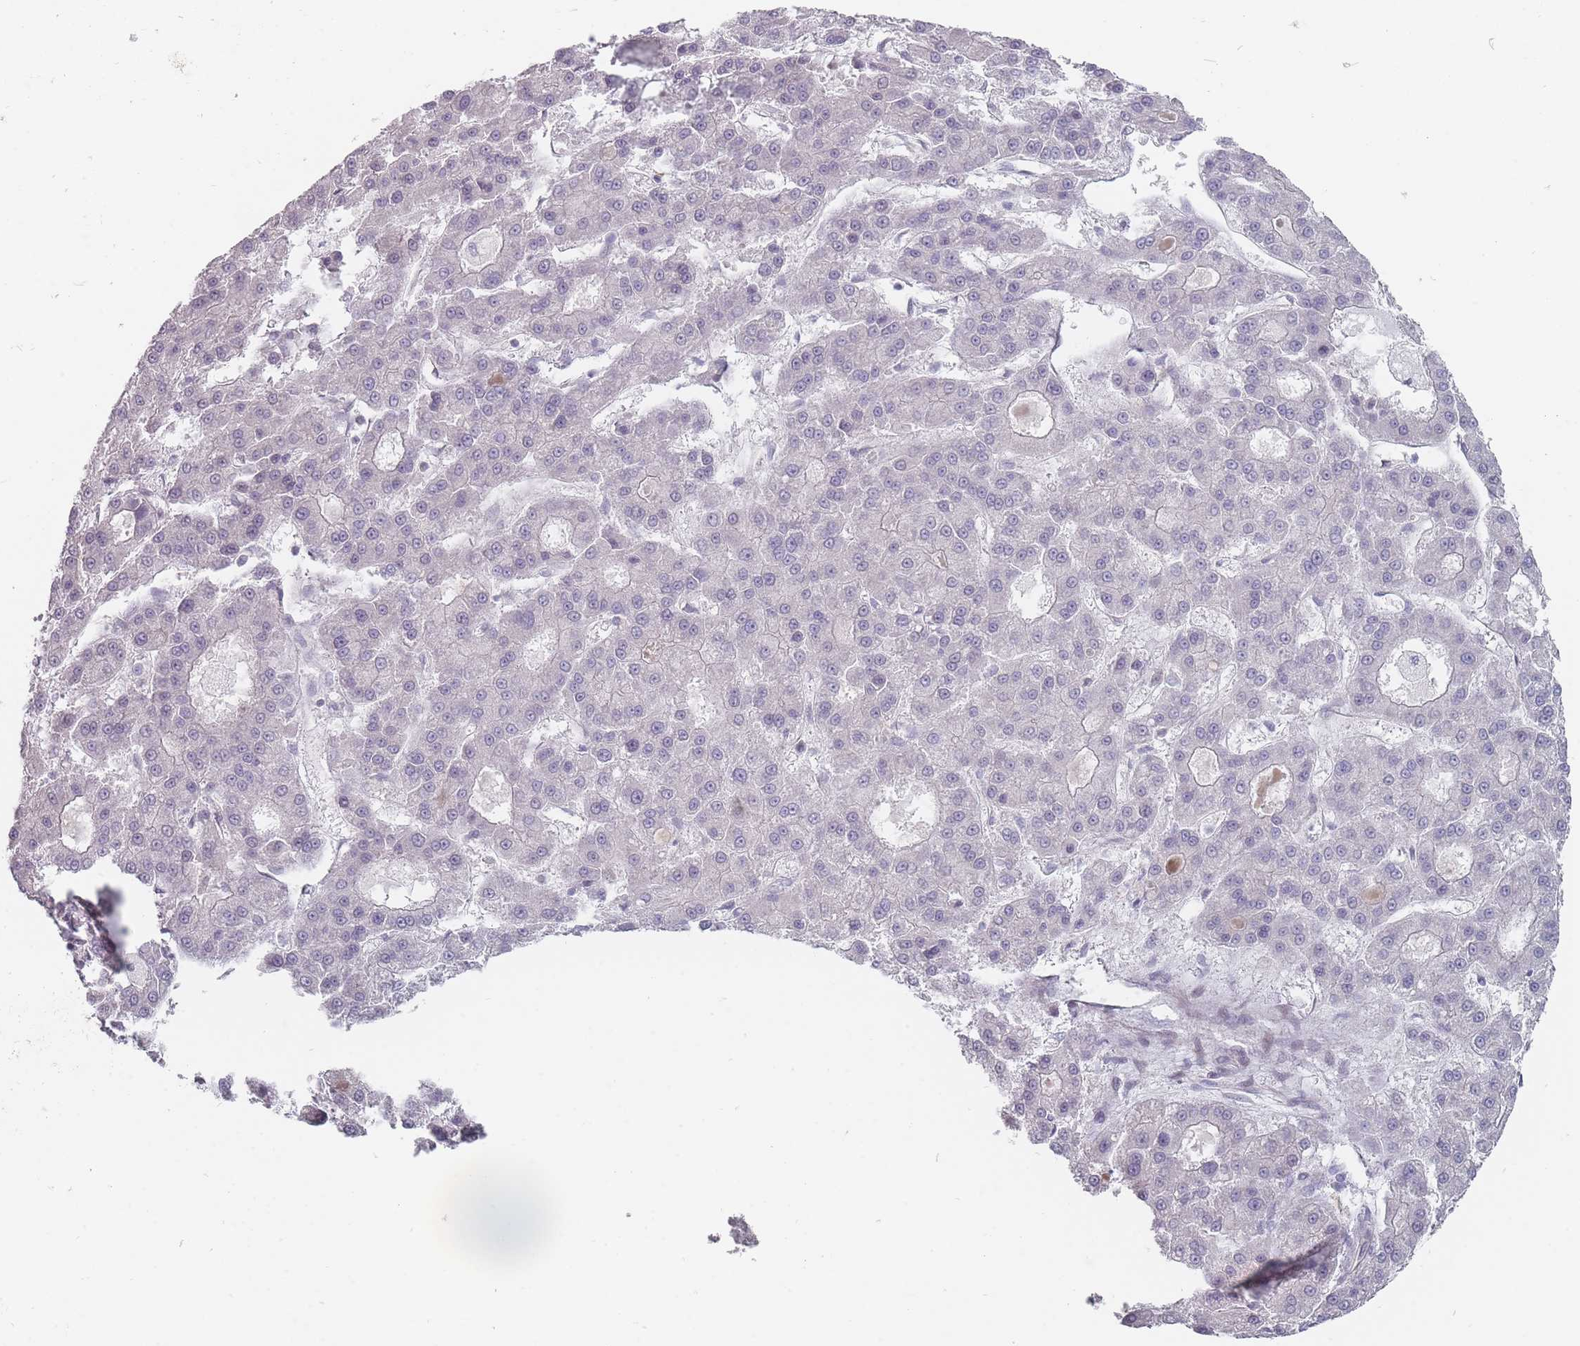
{"staining": {"intensity": "negative", "quantity": "none", "location": "none"}, "tissue": "liver cancer", "cell_type": "Tumor cells", "image_type": "cancer", "snomed": [{"axis": "morphology", "description": "Carcinoma, Hepatocellular, NOS"}, {"axis": "topography", "description": "Liver"}], "caption": "Immunohistochemistry of human liver cancer displays no staining in tumor cells.", "gene": "PCDH12", "patient": {"sex": "male", "age": 70}}